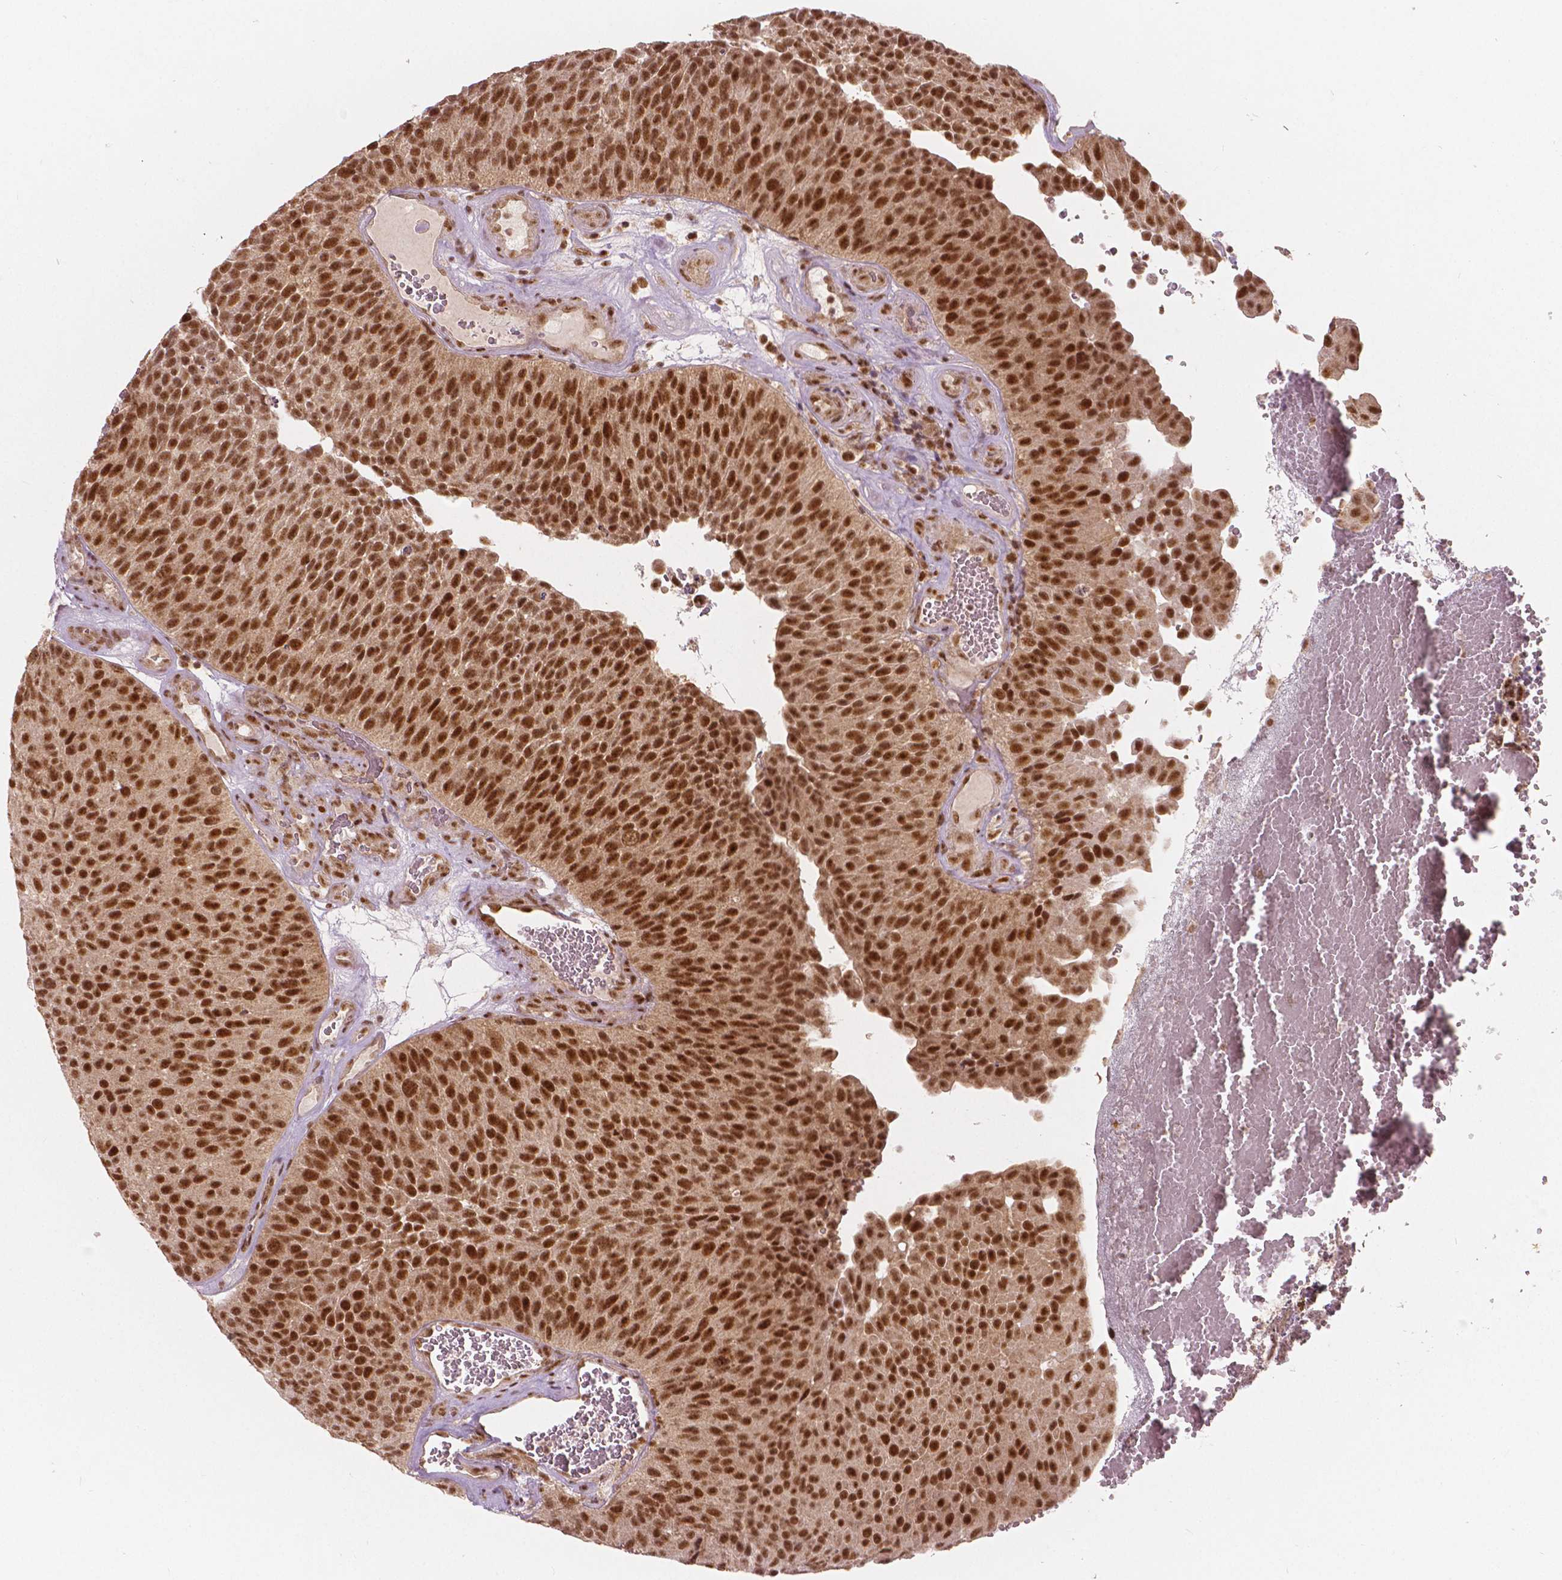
{"staining": {"intensity": "strong", "quantity": ">75%", "location": "nuclear"}, "tissue": "urothelial cancer", "cell_type": "Tumor cells", "image_type": "cancer", "snomed": [{"axis": "morphology", "description": "Urothelial carcinoma, Low grade"}, {"axis": "topography", "description": "Urinary bladder"}], "caption": "Protein staining demonstrates strong nuclear expression in about >75% of tumor cells in urothelial cancer.", "gene": "NSD2", "patient": {"sex": "male", "age": 76}}